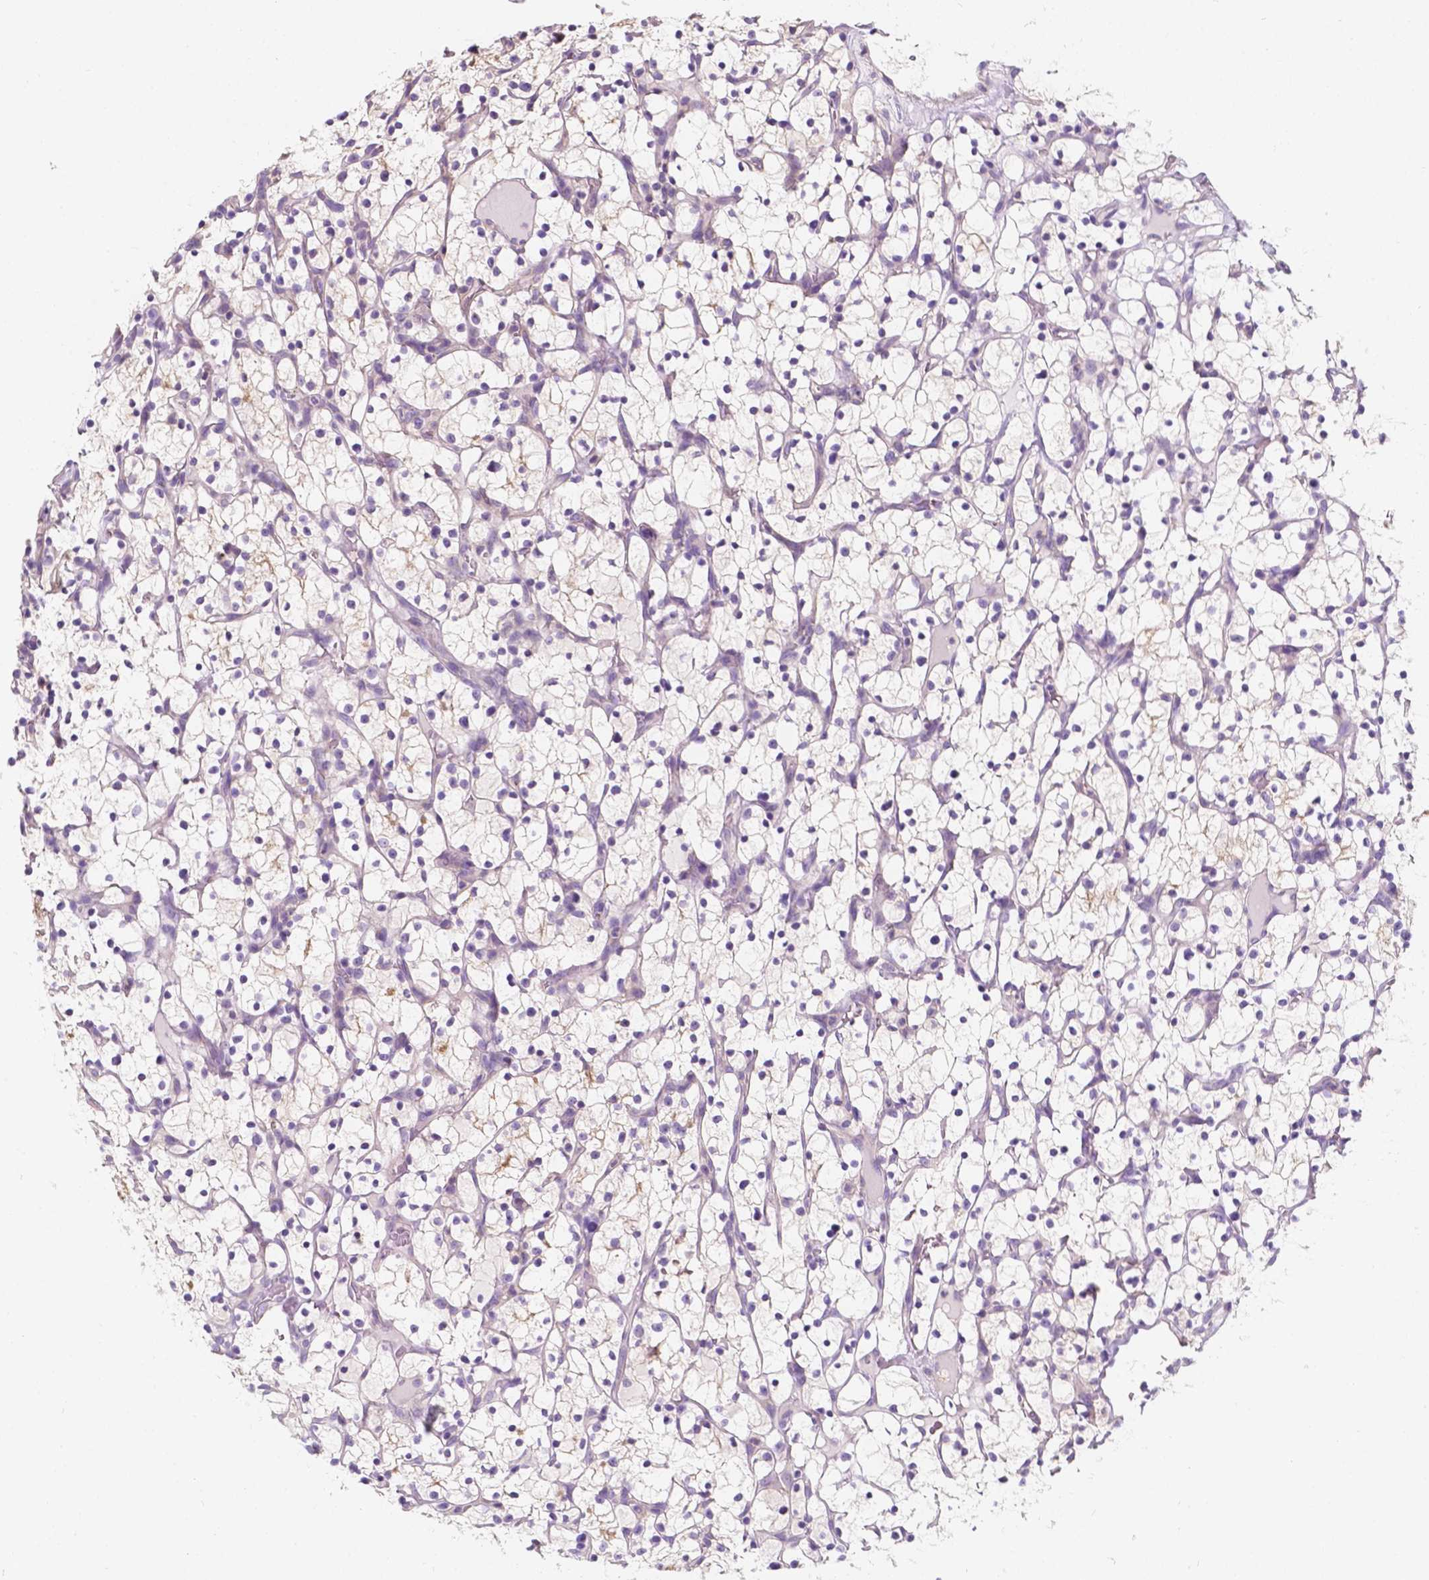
{"staining": {"intensity": "negative", "quantity": "none", "location": "none"}, "tissue": "renal cancer", "cell_type": "Tumor cells", "image_type": "cancer", "snomed": [{"axis": "morphology", "description": "Adenocarcinoma, NOS"}, {"axis": "topography", "description": "Kidney"}], "caption": "The image reveals no significant positivity in tumor cells of adenocarcinoma (renal). (Stains: DAB (3,3'-diaminobenzidine) immunohistochemistry with hematoxylin counter stain, Microscopy: brightfield microscopy at high magnification).", "gene": "SIRT2", "patient": {"sex": "female", "age": 64}}